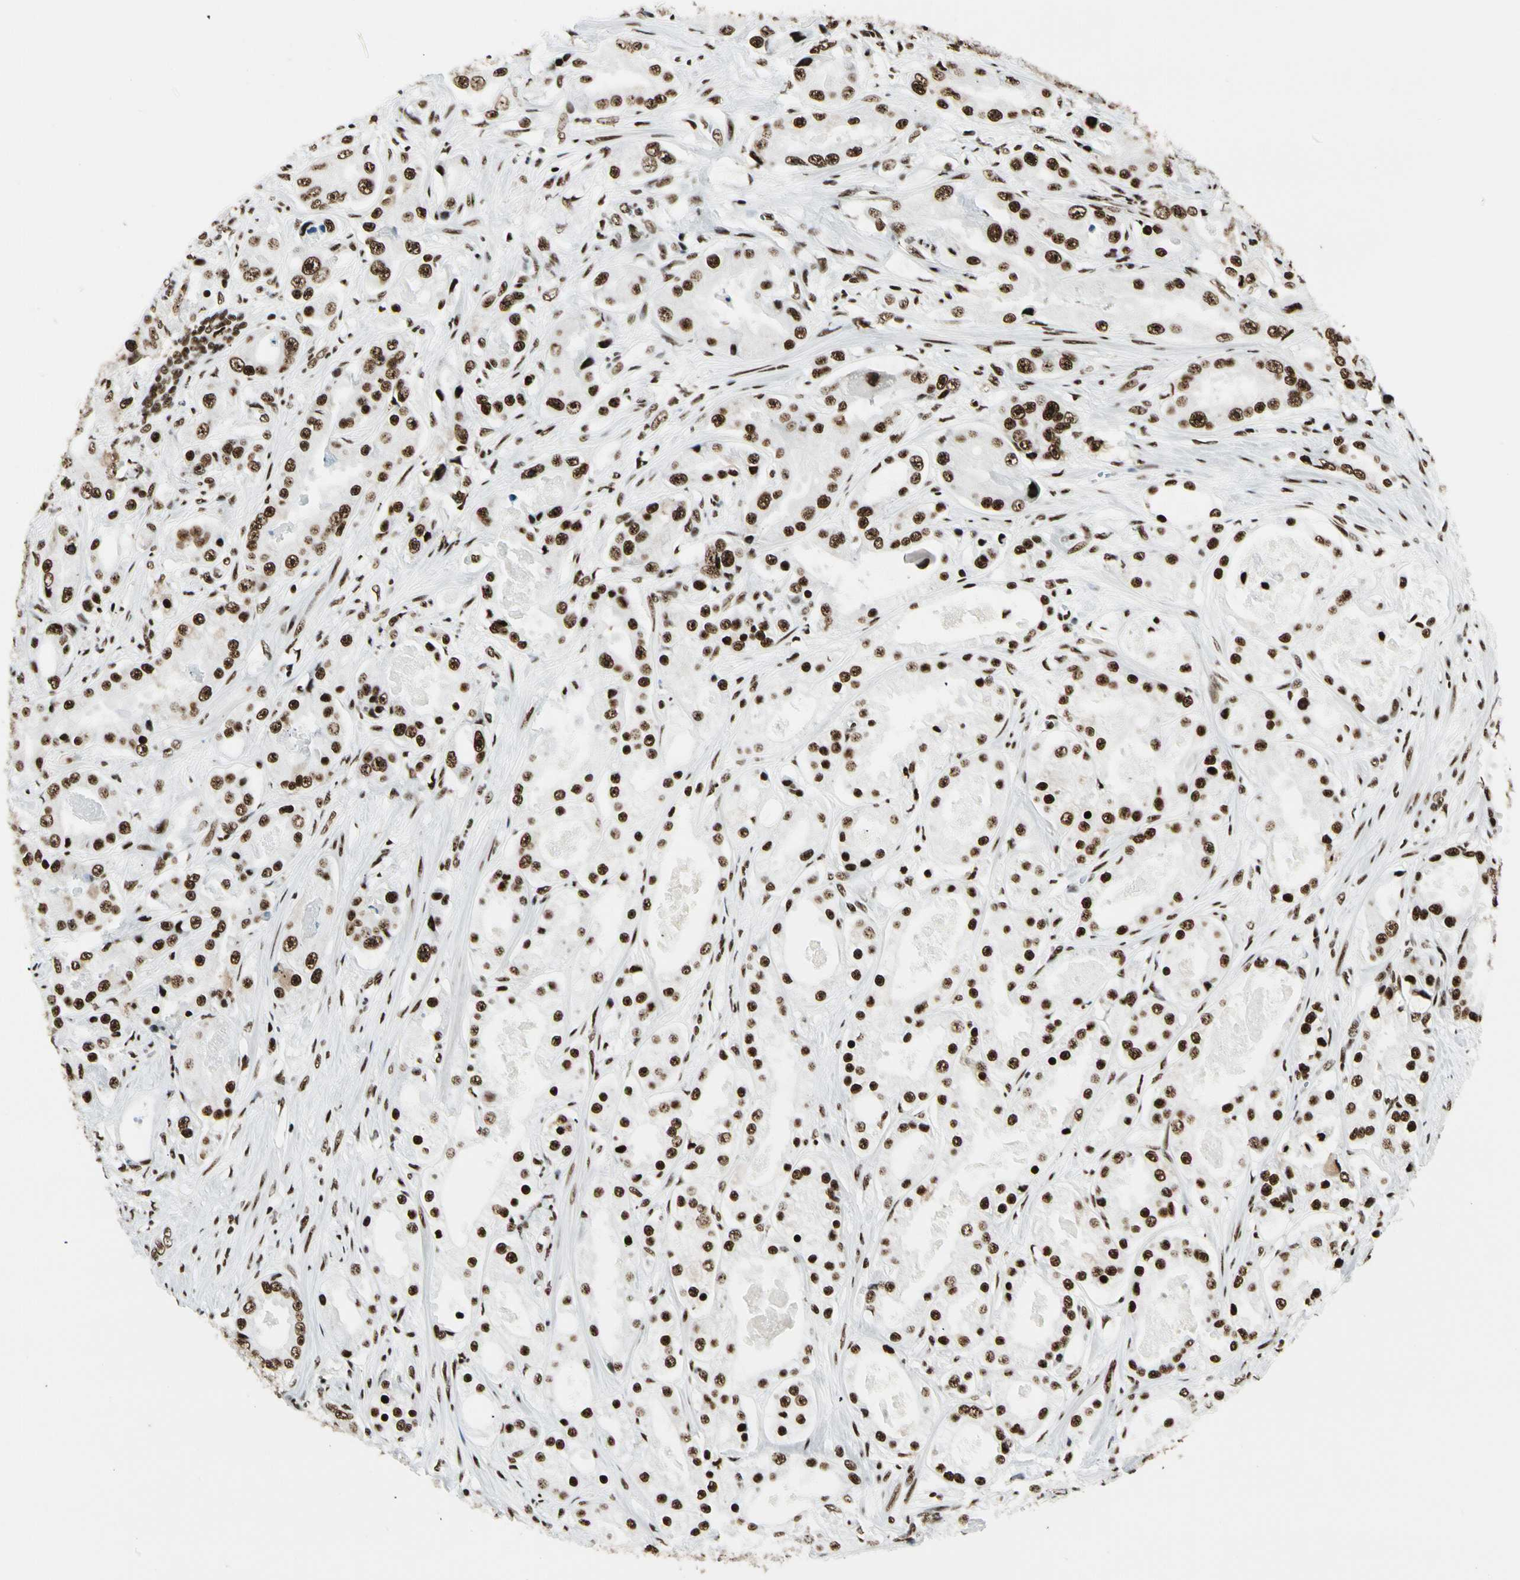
{"staining": {"intensity": "strong", "quantity": ">75%", "location": "nuclear"}, "tissue": "prostate cancer", "cell_type": "Tumor cells", "image_type": "cancer", "snomed": [{"axis": "morphology", "description": "Adenocarcinoma, High grade"}, {"axis": "topography", "description": "Prostate"}], "caption": "A brown stain shows strong nuclear positivity of a protein in prostate cancer (adenocarcinoma (high-grade)) tumor cells.", "gene": "CCAR1", "patient": {"sex": "male", "age": 73}}